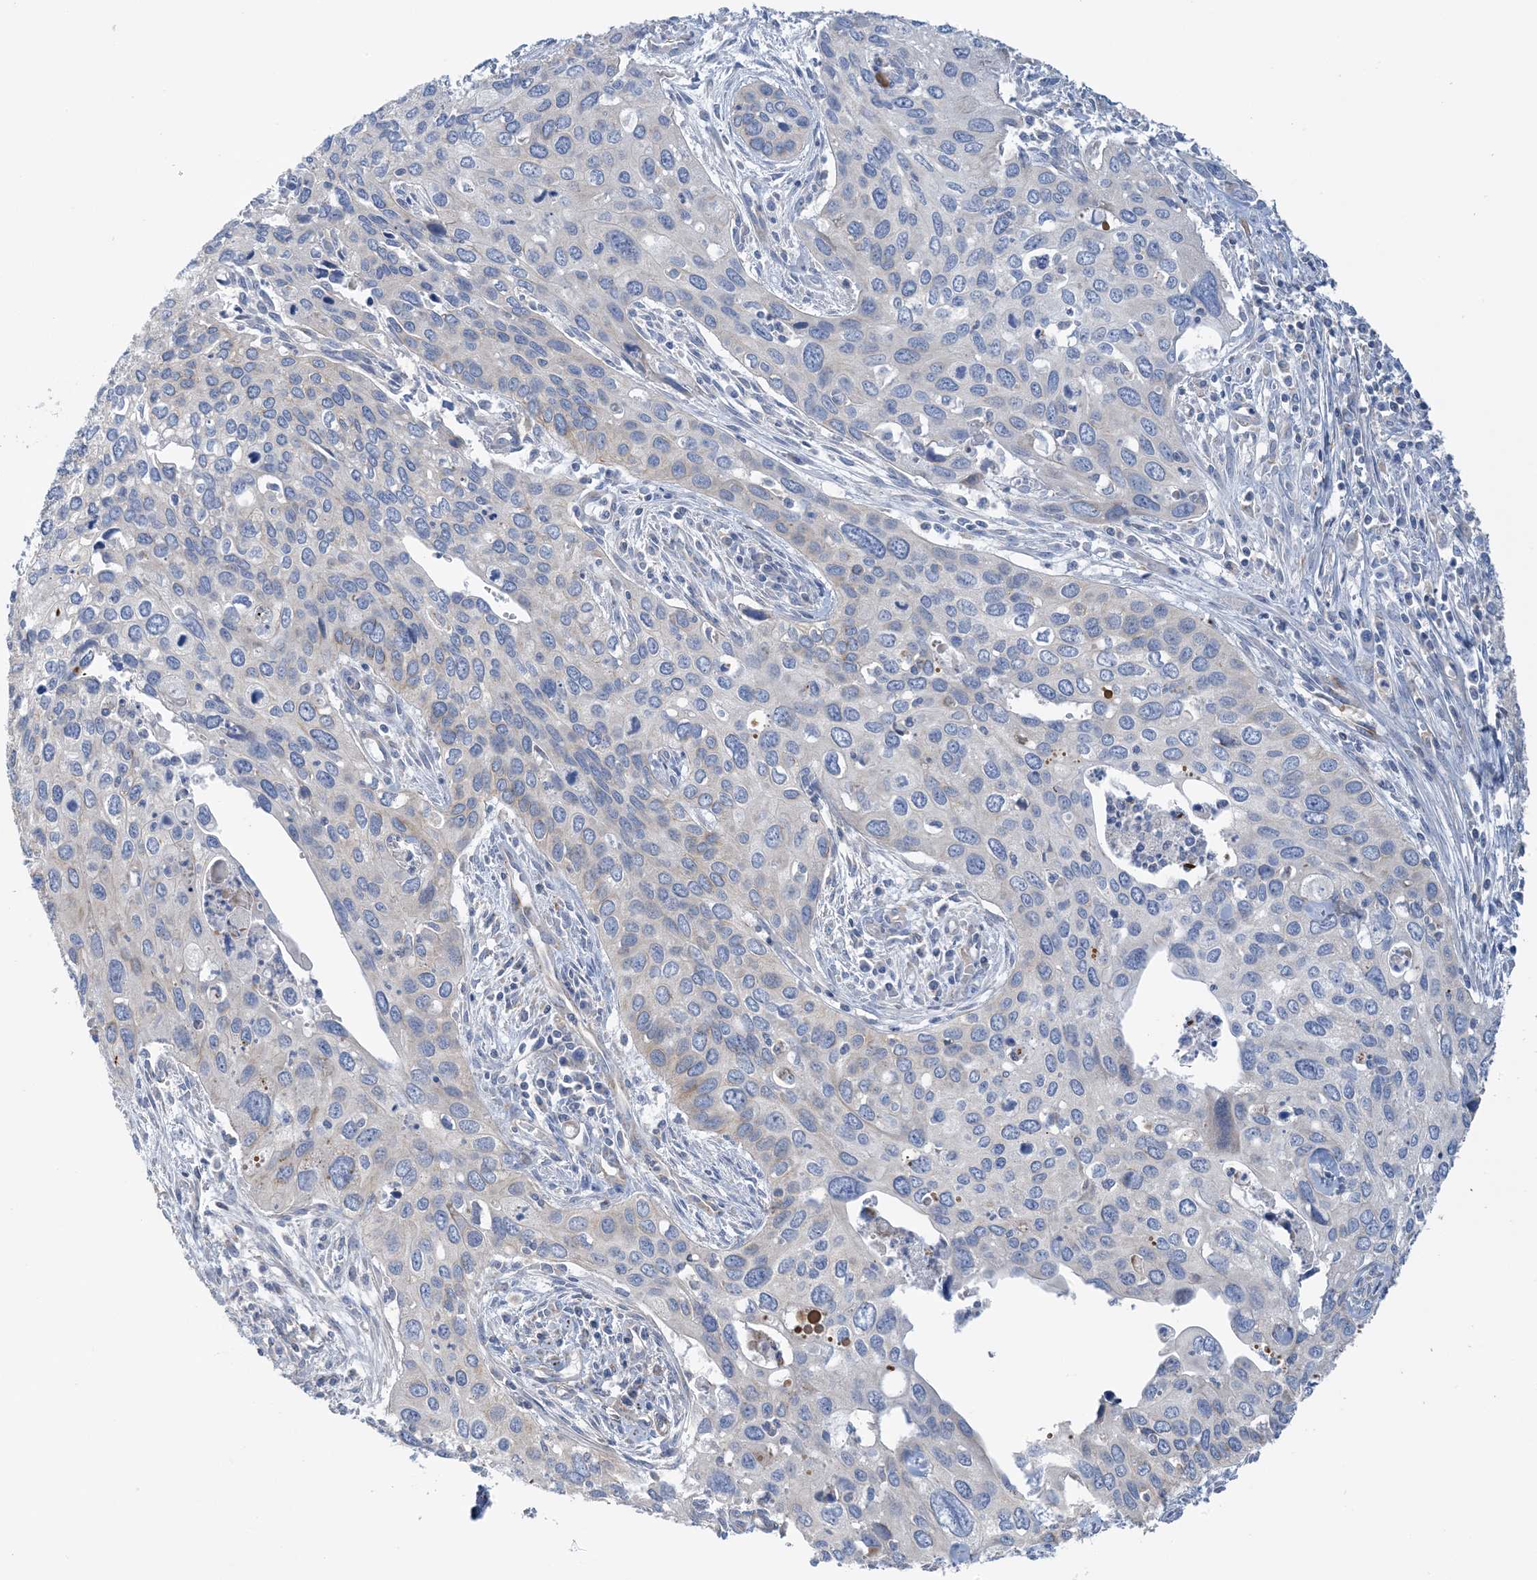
{"staining": {"intensity": "negative", "quantity": "none", "location": "none"}, "tissue": "cervical cancer", "cell_type": "Tumor cells", "image_type": "cancer", "snomed": [{"axis": "morphology", "description": "Squamous cell carcinoma, NOS"}, {"axis": "topography", "description": "Cervix"}], "caption": "Immunohistochemistry photomicrograph of neoplastic tissue: human cervical cancer (squamous cell carcinoma) stained with DAB shows no significant protein positivity in tumor cells.", "gene": "CALHM5", "patient": {"sex": "female", "age": 55}}